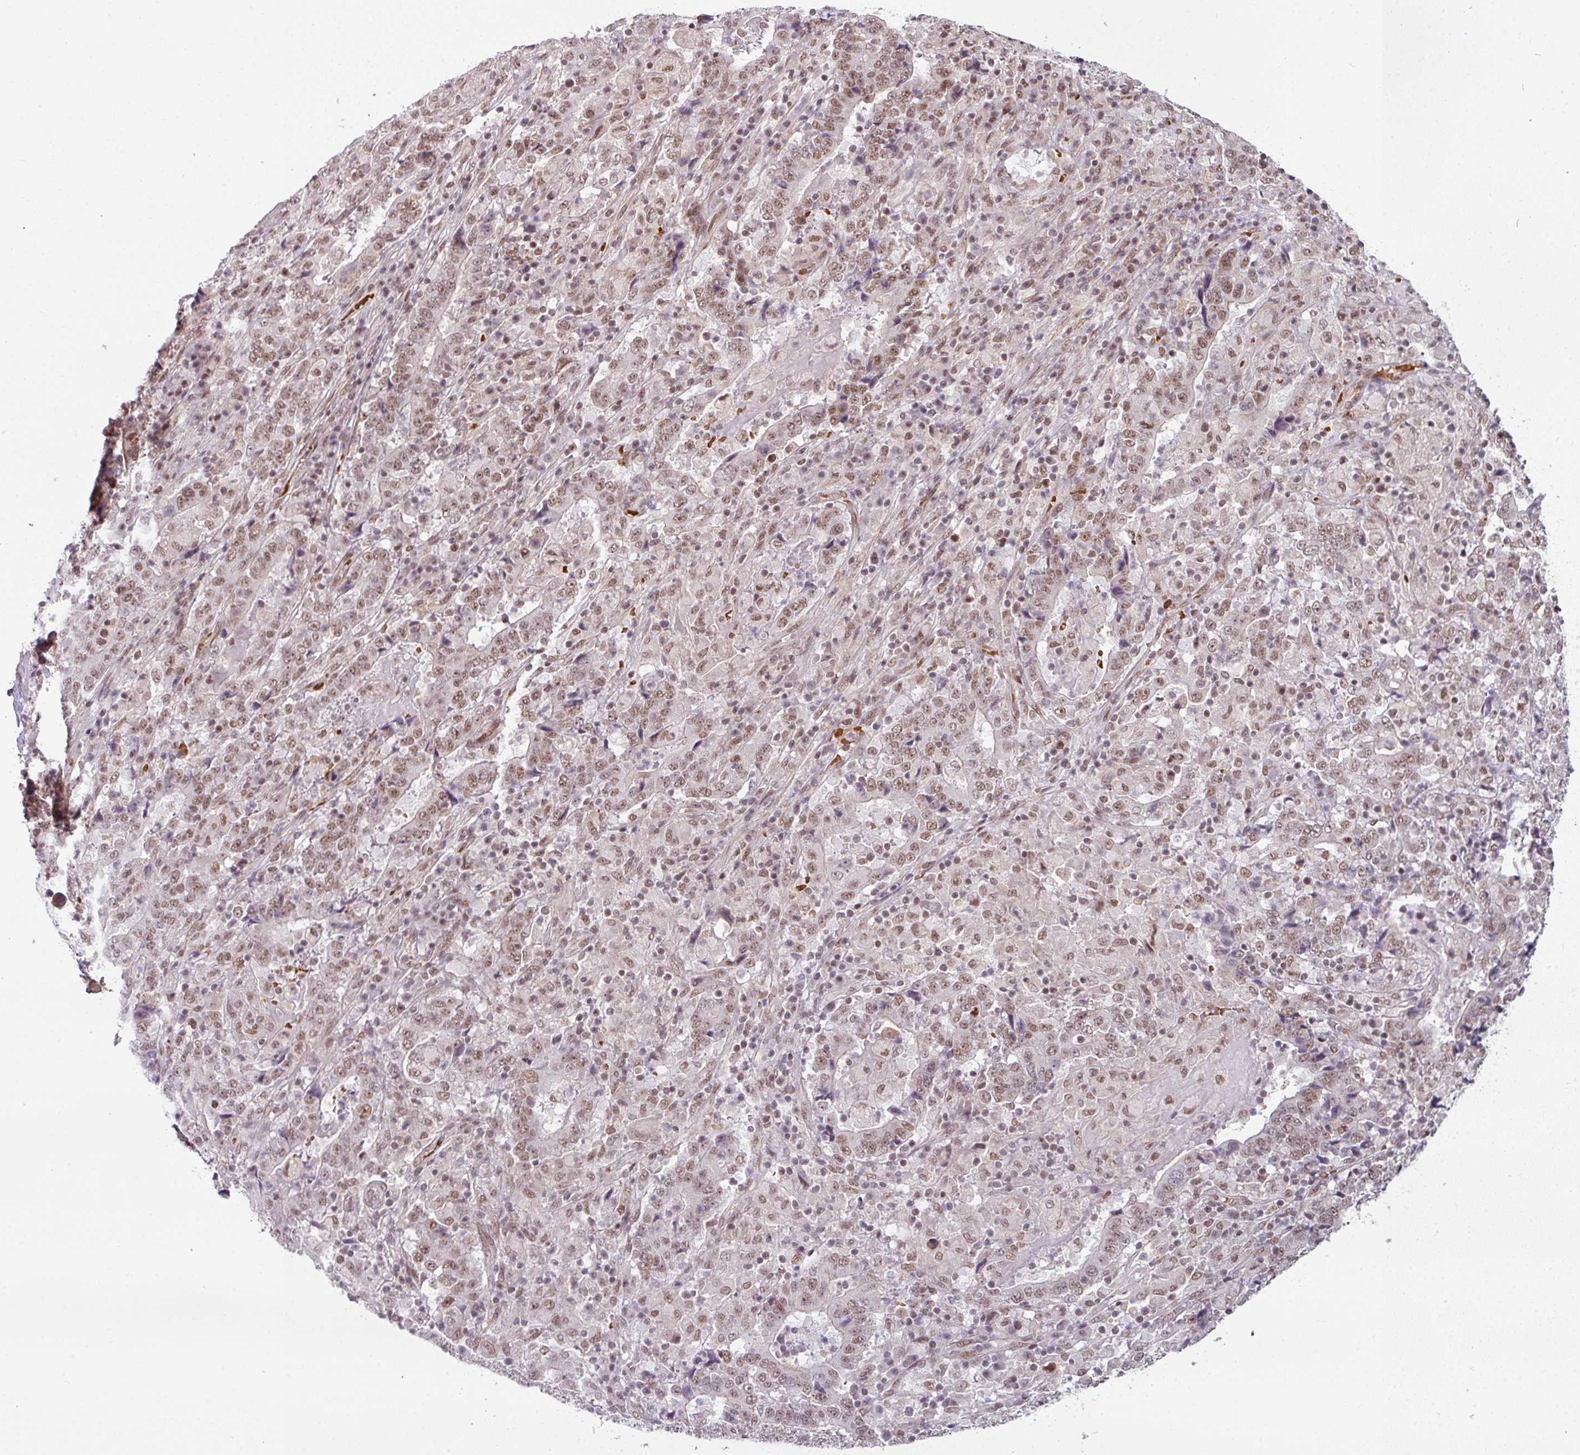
{"staining": {"intensity": "moderate", "quantity": ">75%", "location": "nuclear"}, "tissue": "stomach cancer", "cell_type": "Tumor cells", "image_type": "cancer", "snomed": [{"axis": "morphology", "description": "Normal tissue, NOS"}, {"axis": "morphology", "description": "Adenocarcinoma, NOS"}, {"axis": "topography", "description": "Stomach, upper"}, {"axis": "topography", "description": "Stomach"}], "caption": "Stomach cancer (adenocarcinoma) stained with DAB immunohistochemistry exhibits medium levels of moderate nuclear staining in about >75% of tumor cells.", "gene": "NCOA5", "patient": {"sex": "male", "age": 59}}